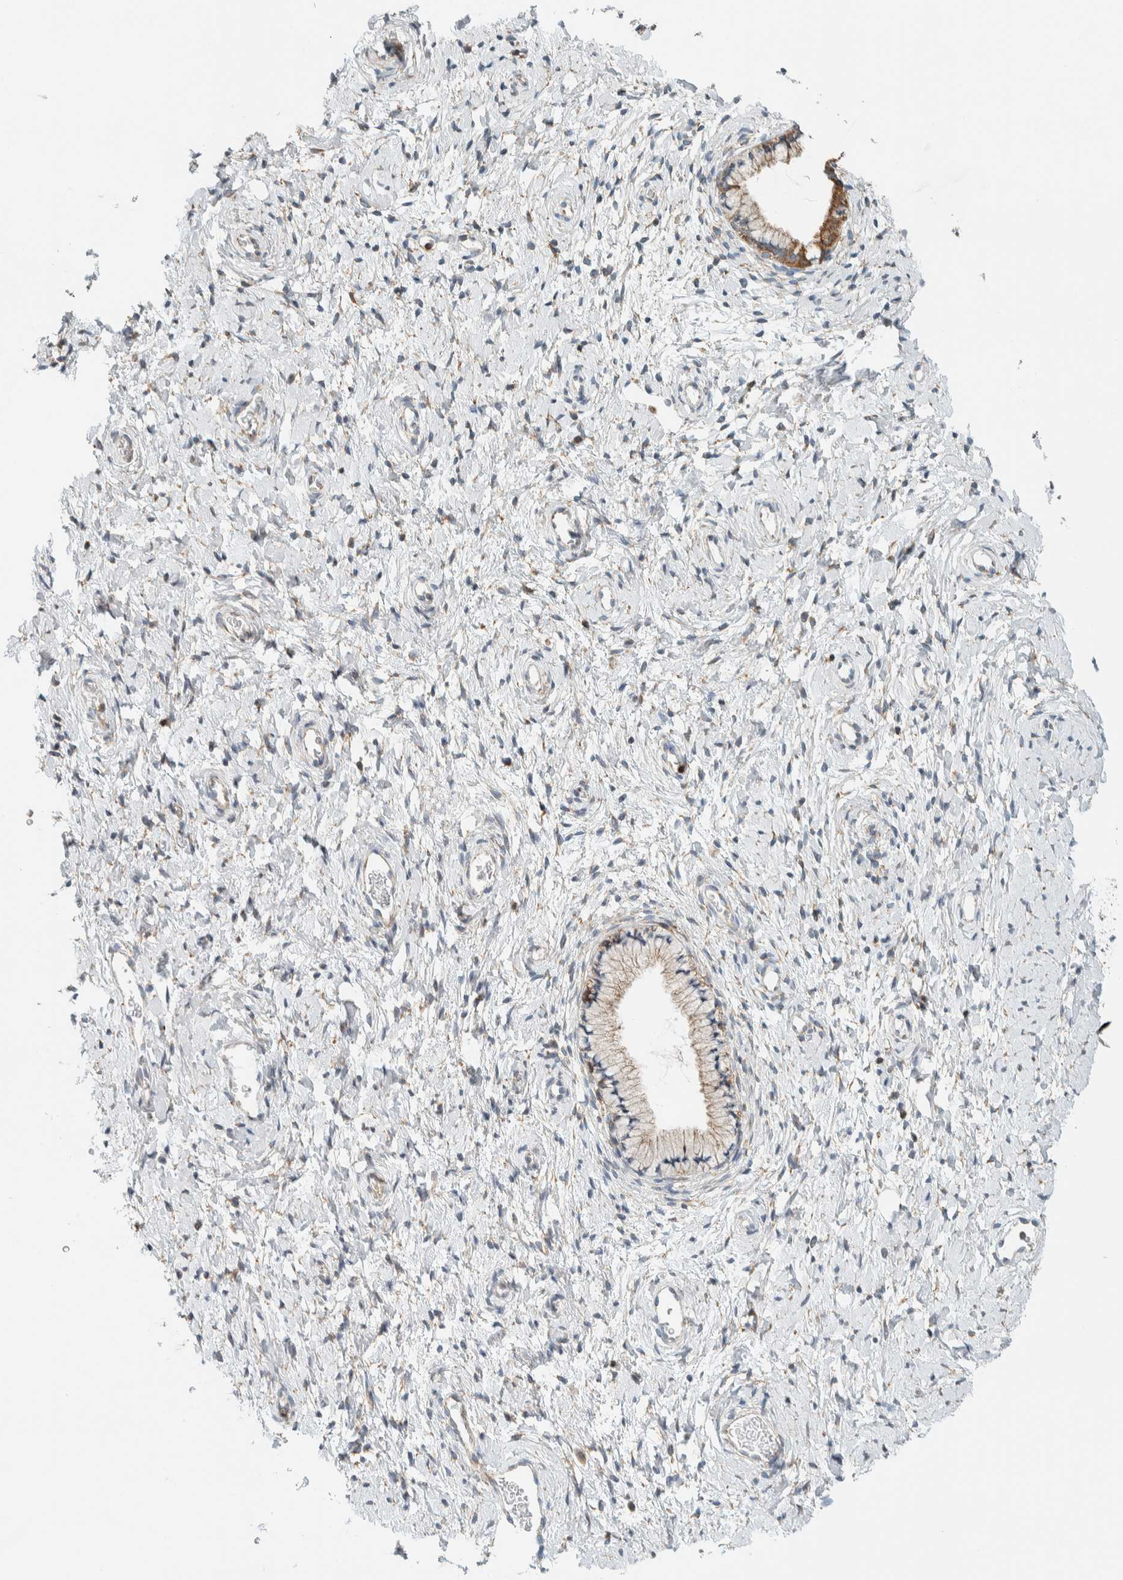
{"staining": {"intensity": "moderate", "quantity": "<25%", "location": "cytoplasmic/membranous"}, "tissue": "cervix", "cell_type": "Glandular cells", "image_type": "normal", "snomed": [{"axis": "morphology", "description": "Normal tissue, NOS"}, {"axis": "topography", "description": "Cervix"}], "caption": "Immunohistochemistry (DAB) staining of unremarkable human cervix shows moderate cytoplasmic/membranous protein positivity in approximately <25% of glandular cells.", "gene": "CCDC57", "patient": {"sex": "female", "age": 72}}